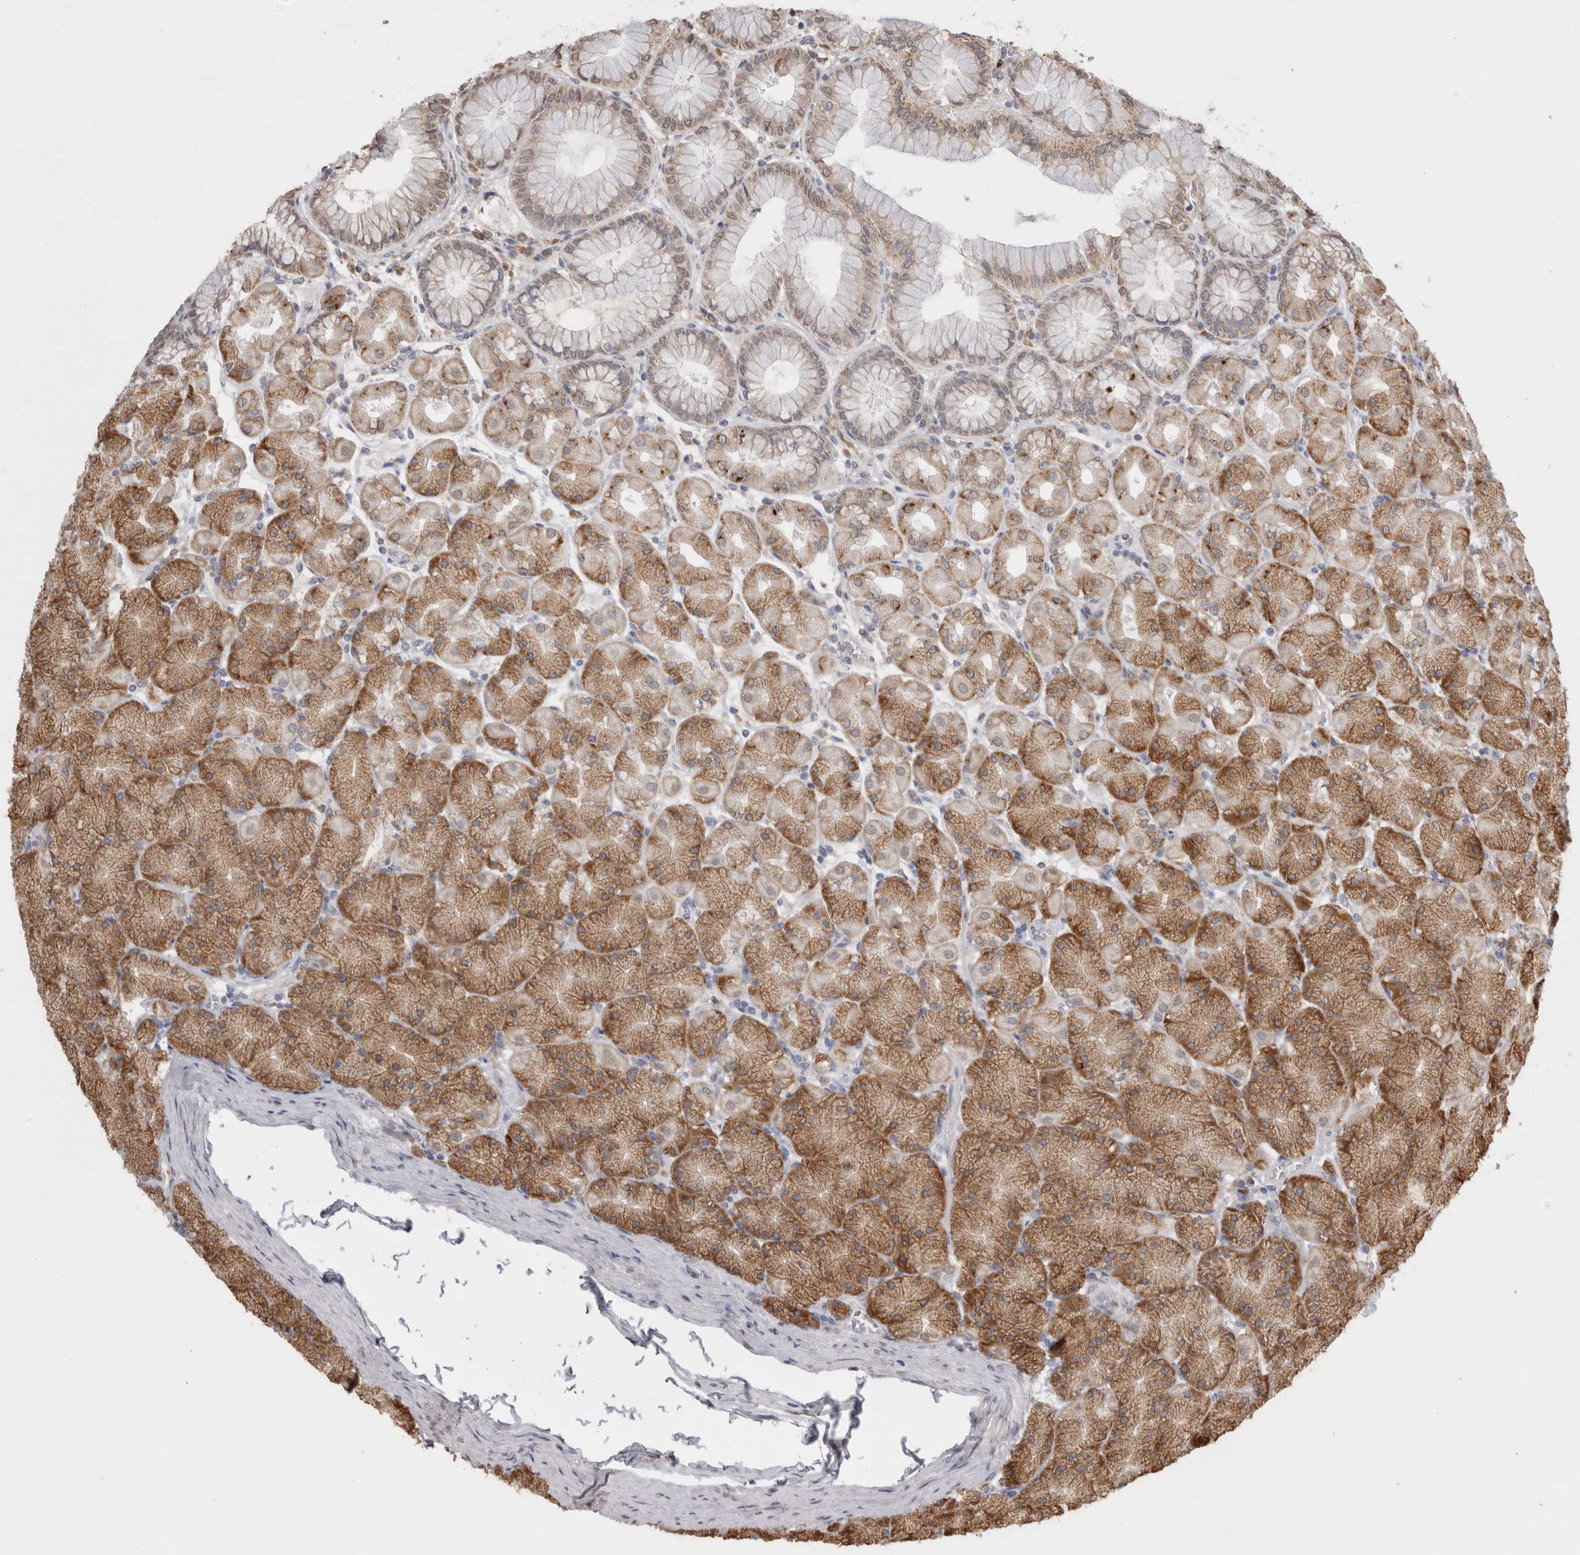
{"staining": {"intensity": "moderate", "quantity": ">75%", "location": "cytoplasmic/membranous"}, "tissue": "stomach", "cell_type": "Glandular cells", "image_type": "normal", "snomed": [{"axis": "morphology", "description": "Normal tissue, NOS"}, {"axis": "topography", "description": "Stomach, upper"}], "caption": "Immunohistochemistry of unremarkable human stomach reveals medium levels of moderate cytoplasmic/membranous staining in about >75% of glandular cells. Nuclei are stained in blue.", "gene": "NOMO1", "patient": {"sex": "female", "age": 56}}